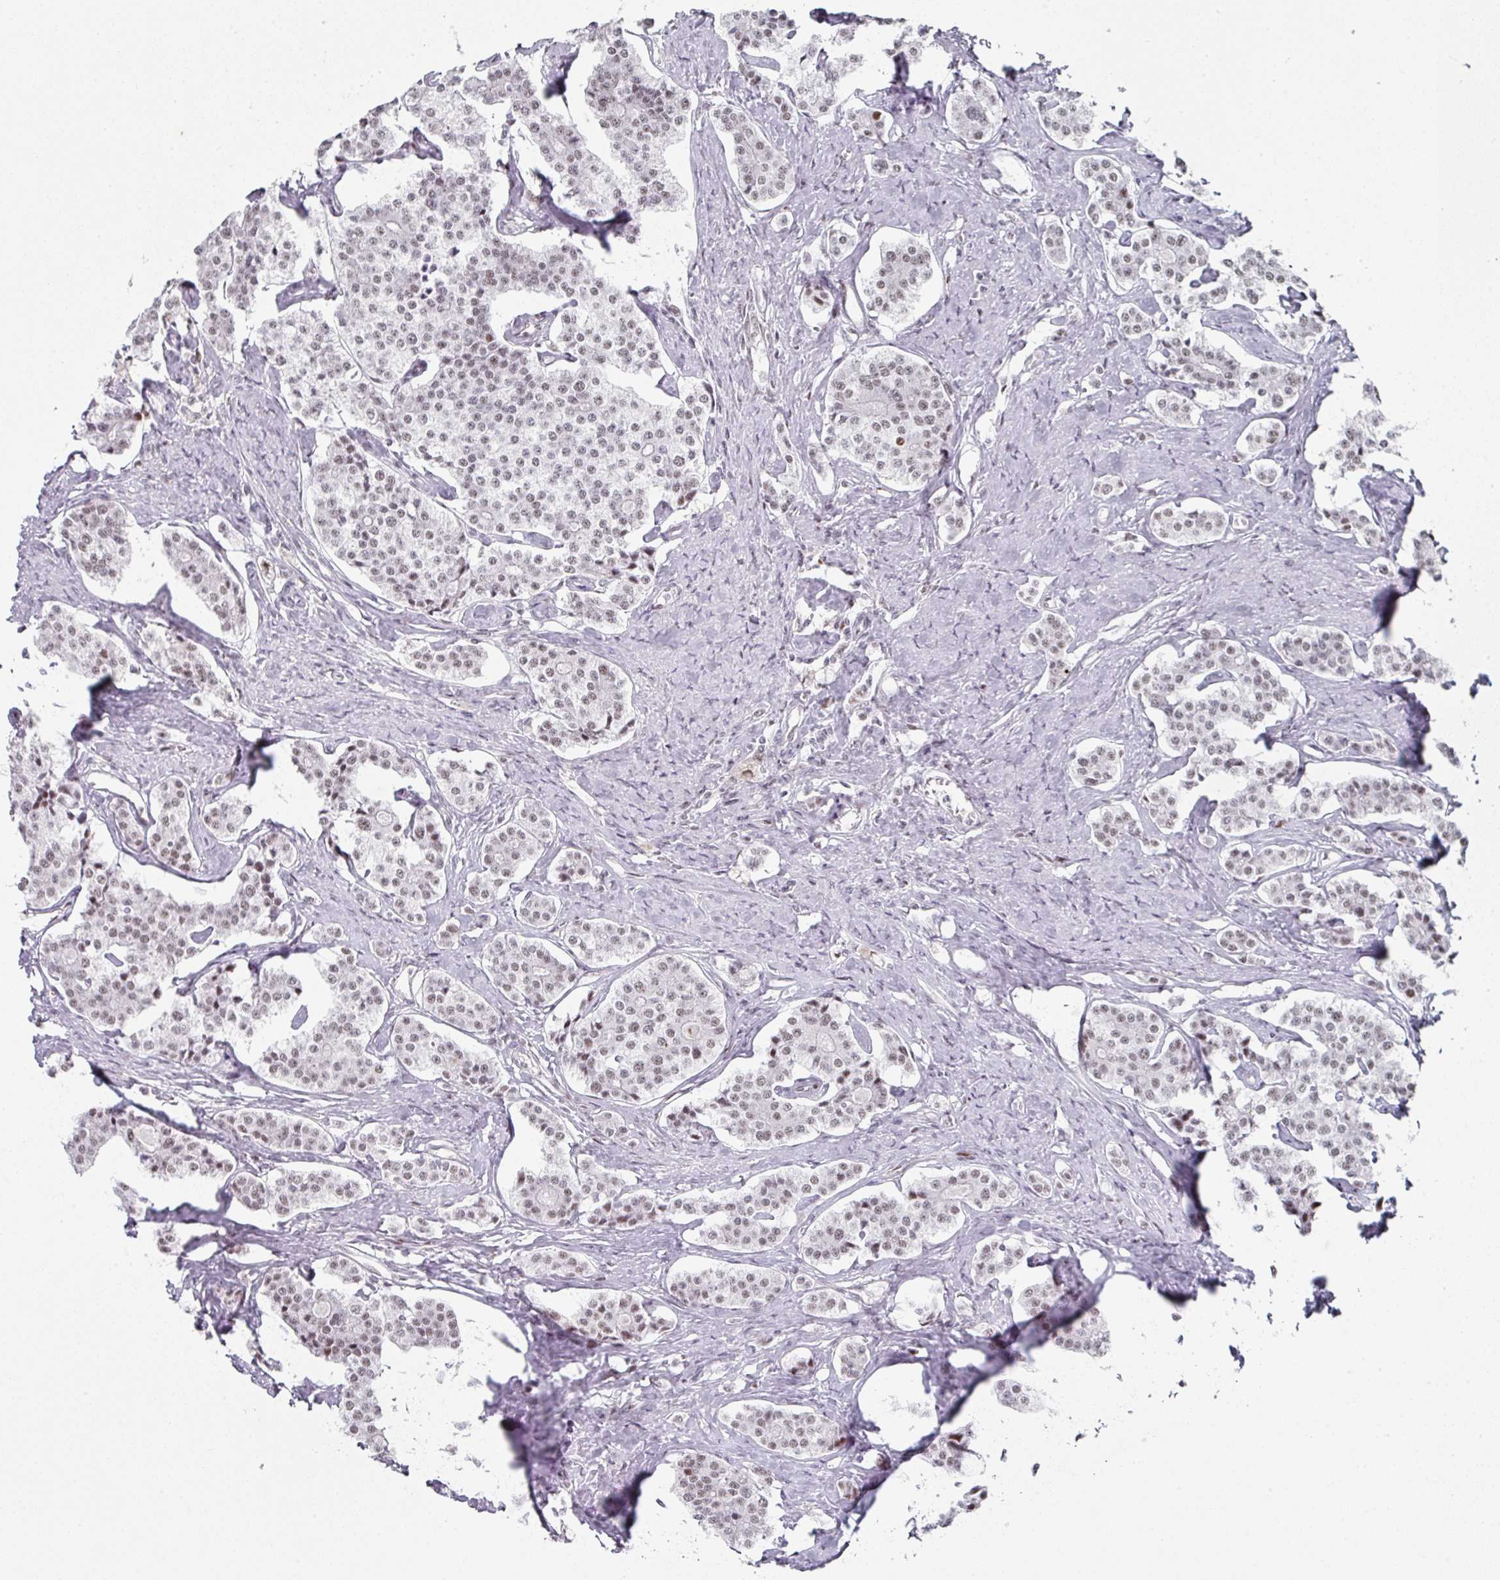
{"staining": {"intensity": "weak", "quantity": ">75%", "location": "nuclear"}, "tissue": "carcinoid", "cell_type": "Tumor cells", "image_type": "cancer", "snomed": [{"axis": "morphology", "description": "Carcinoid, malignant, NOS"}, {"axis": "topography", "description": "Small intestine"}], "caption": "Human carcinoid stained with a protein marker exhibits weak staining in tumor cells.", "gene": "SF3B5", "patient": {"sex": "male", "age": 63}}